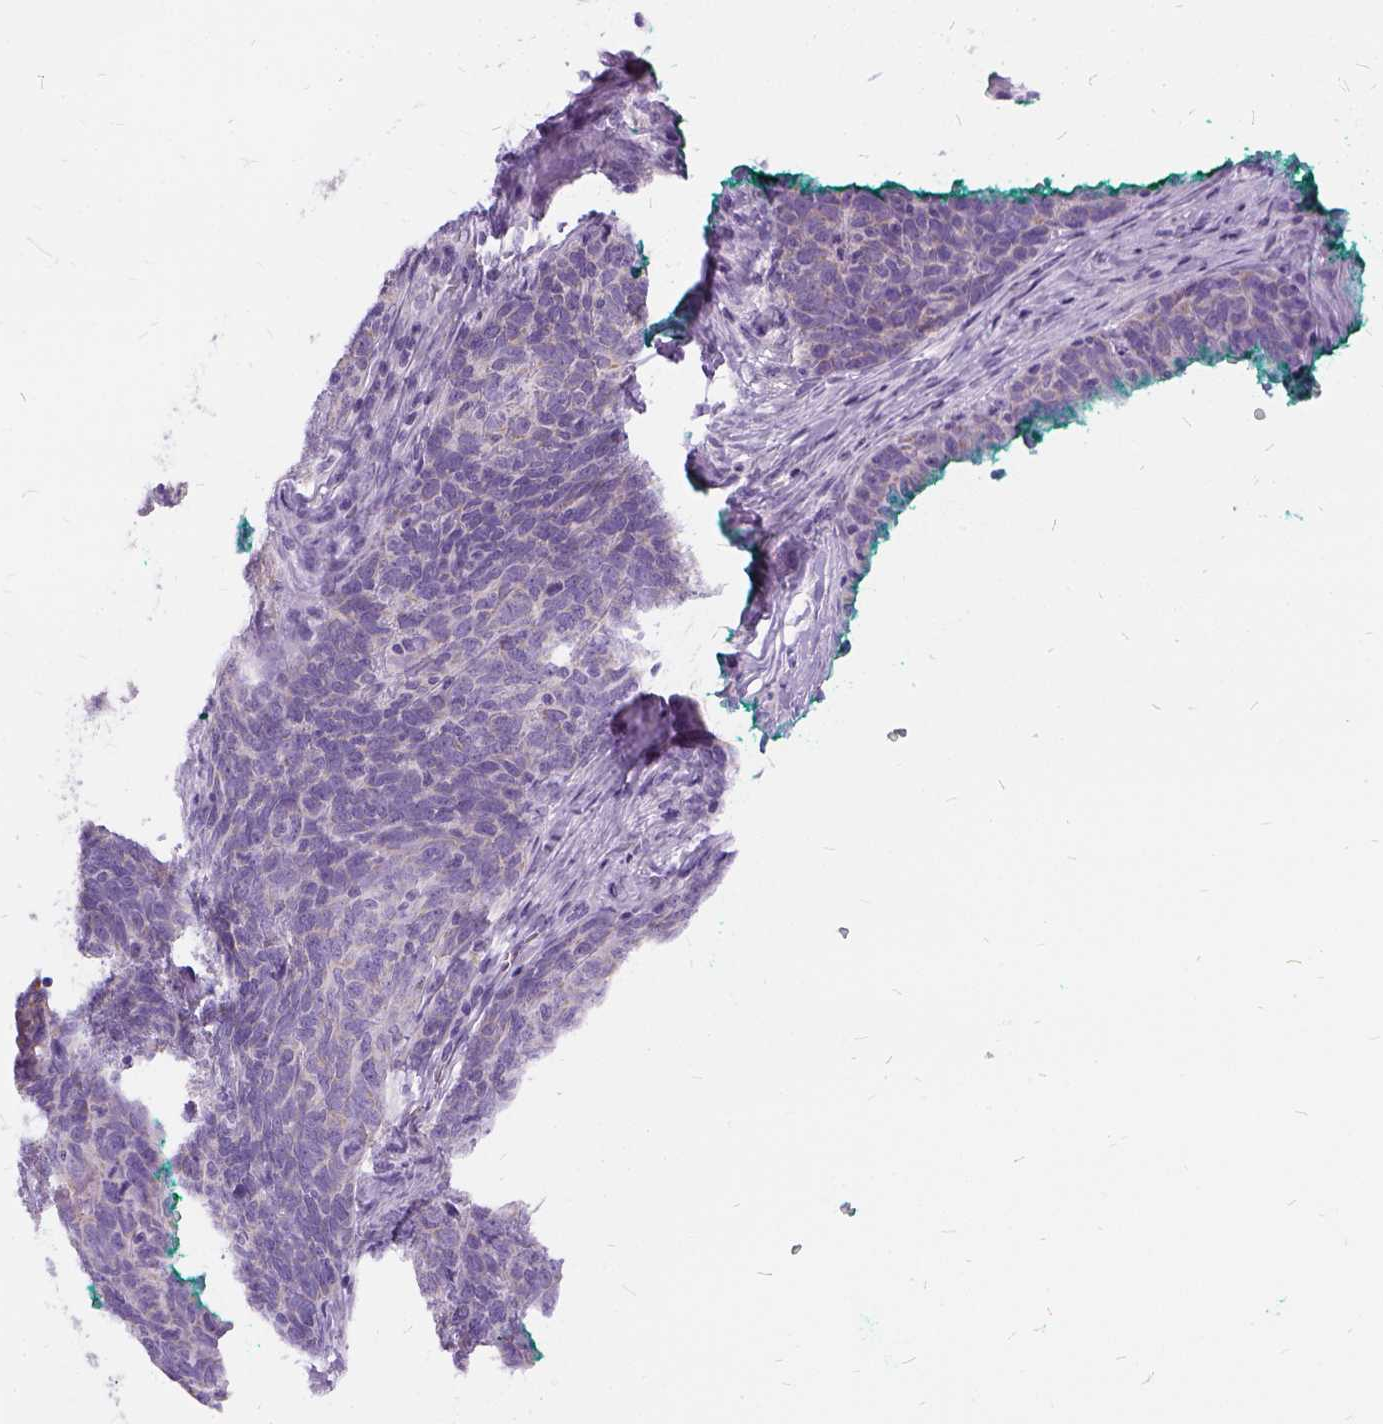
{"staining": {"intensity": "negative", "quantity": "none", "location": "none"}, "tissue": "skin cancer", "cell_type": "Tumor cells", "image_type": "cancer", "snomed": [{"axis": "morphology", "description": "Squamous cell carcinoma, NOS"}, {"axis": "topography", "description": "Skin"}, {"axis": "topography", "description": "Anal"}], "caption": "Immunohistochemical staining of human skin squamous cell carcinoma demonstrates no significant positivity in tumor cells.", "gene": "FDX1", "patient": {"sex": "female", "age": 51}}